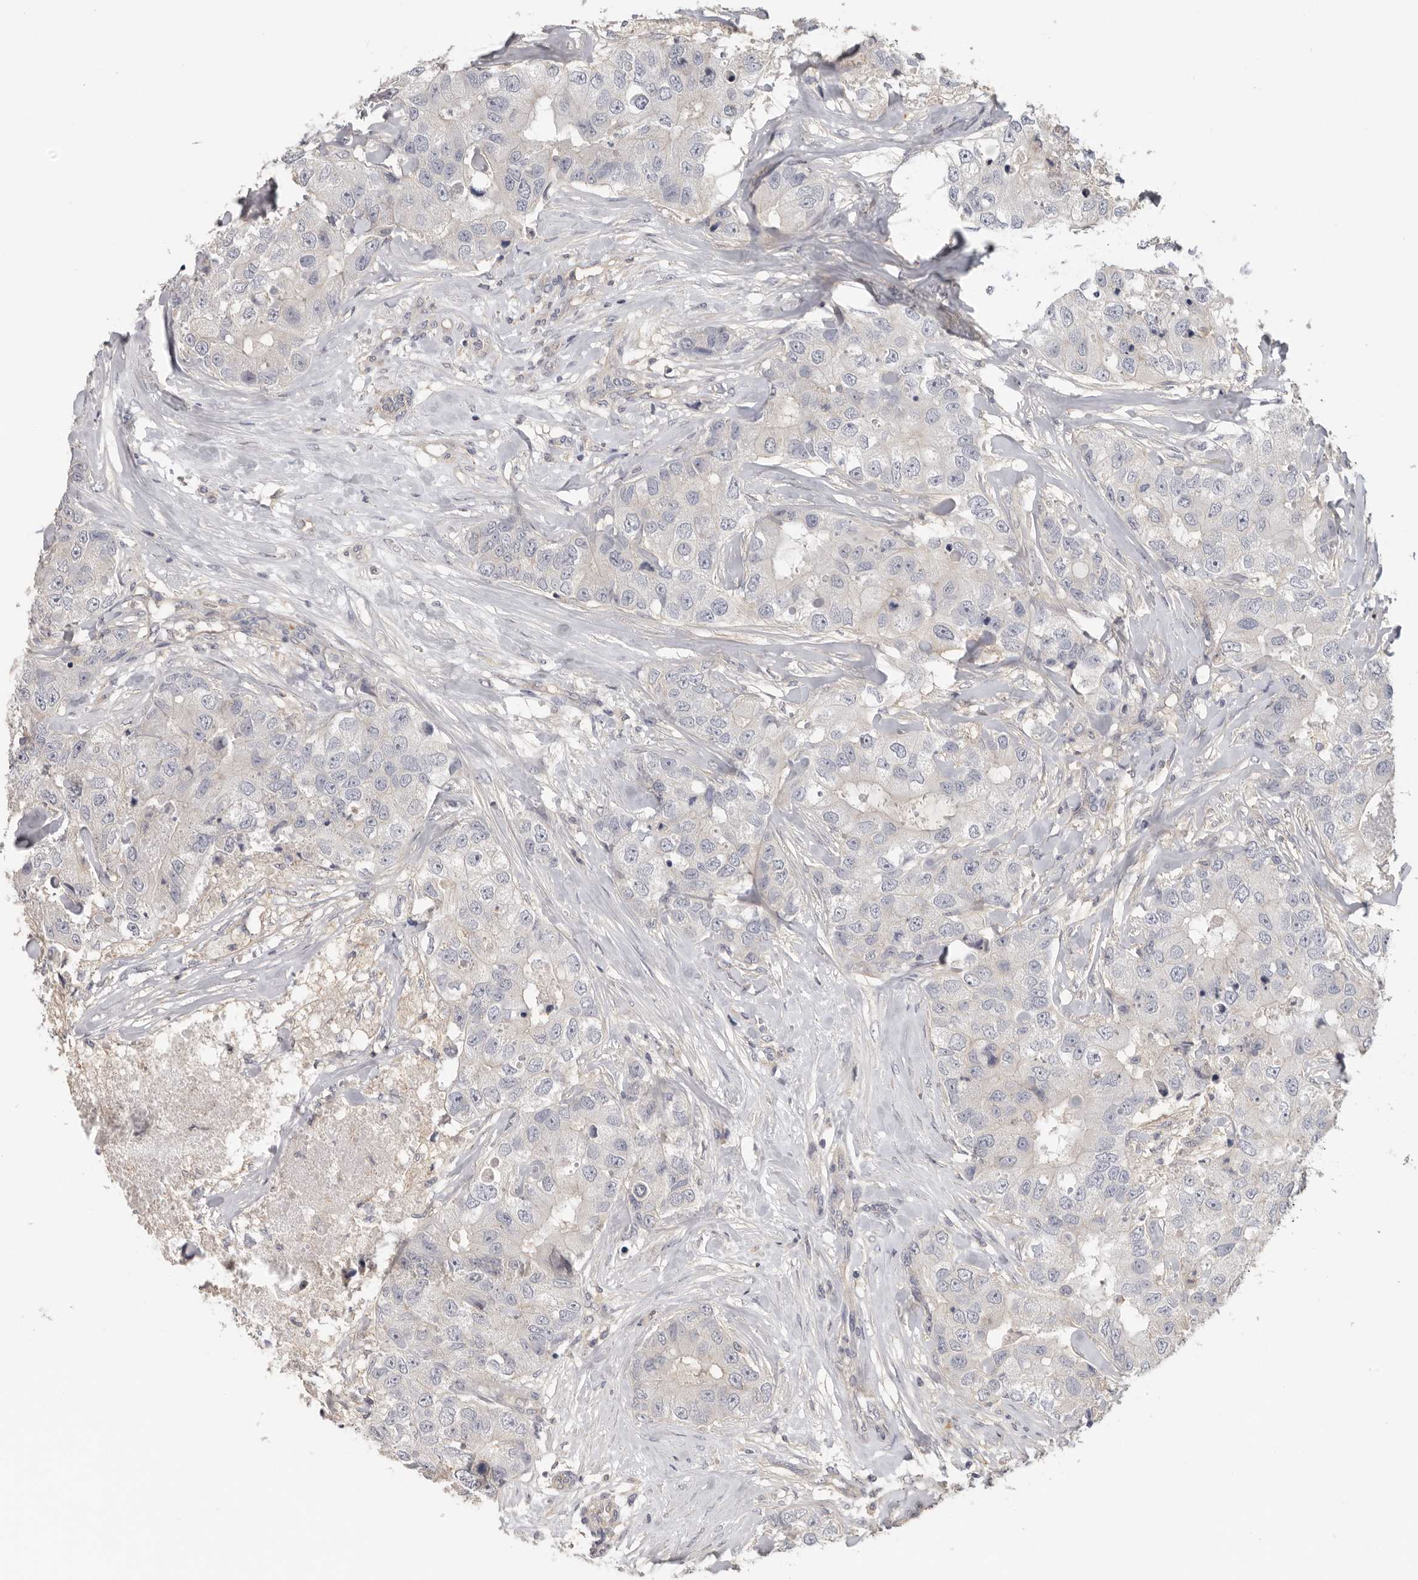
{"staining": {"intensity": "negative", "quantity": "none", "location": "none"}, "tissue": "breast cancer", "cell_type": "Tumor cells", "image_type": "cancer", "snomed": [{"axis": "morphology", "description": "Duct carcinoma"}, {"axis": "topography", "description": "Breast"}], "caption": "Protein analysis of breast cancer (infiltrating ductal carcinoma) reveals no significant positivity in tumor cells. Brightfield microscopy of immunohistochemistry (IHC) stained with DAB (brown) and hematoxylin (blue), captured at high magnification.", "gene": "WDTC1", "patient": {"sex": "female", "age": 62}}